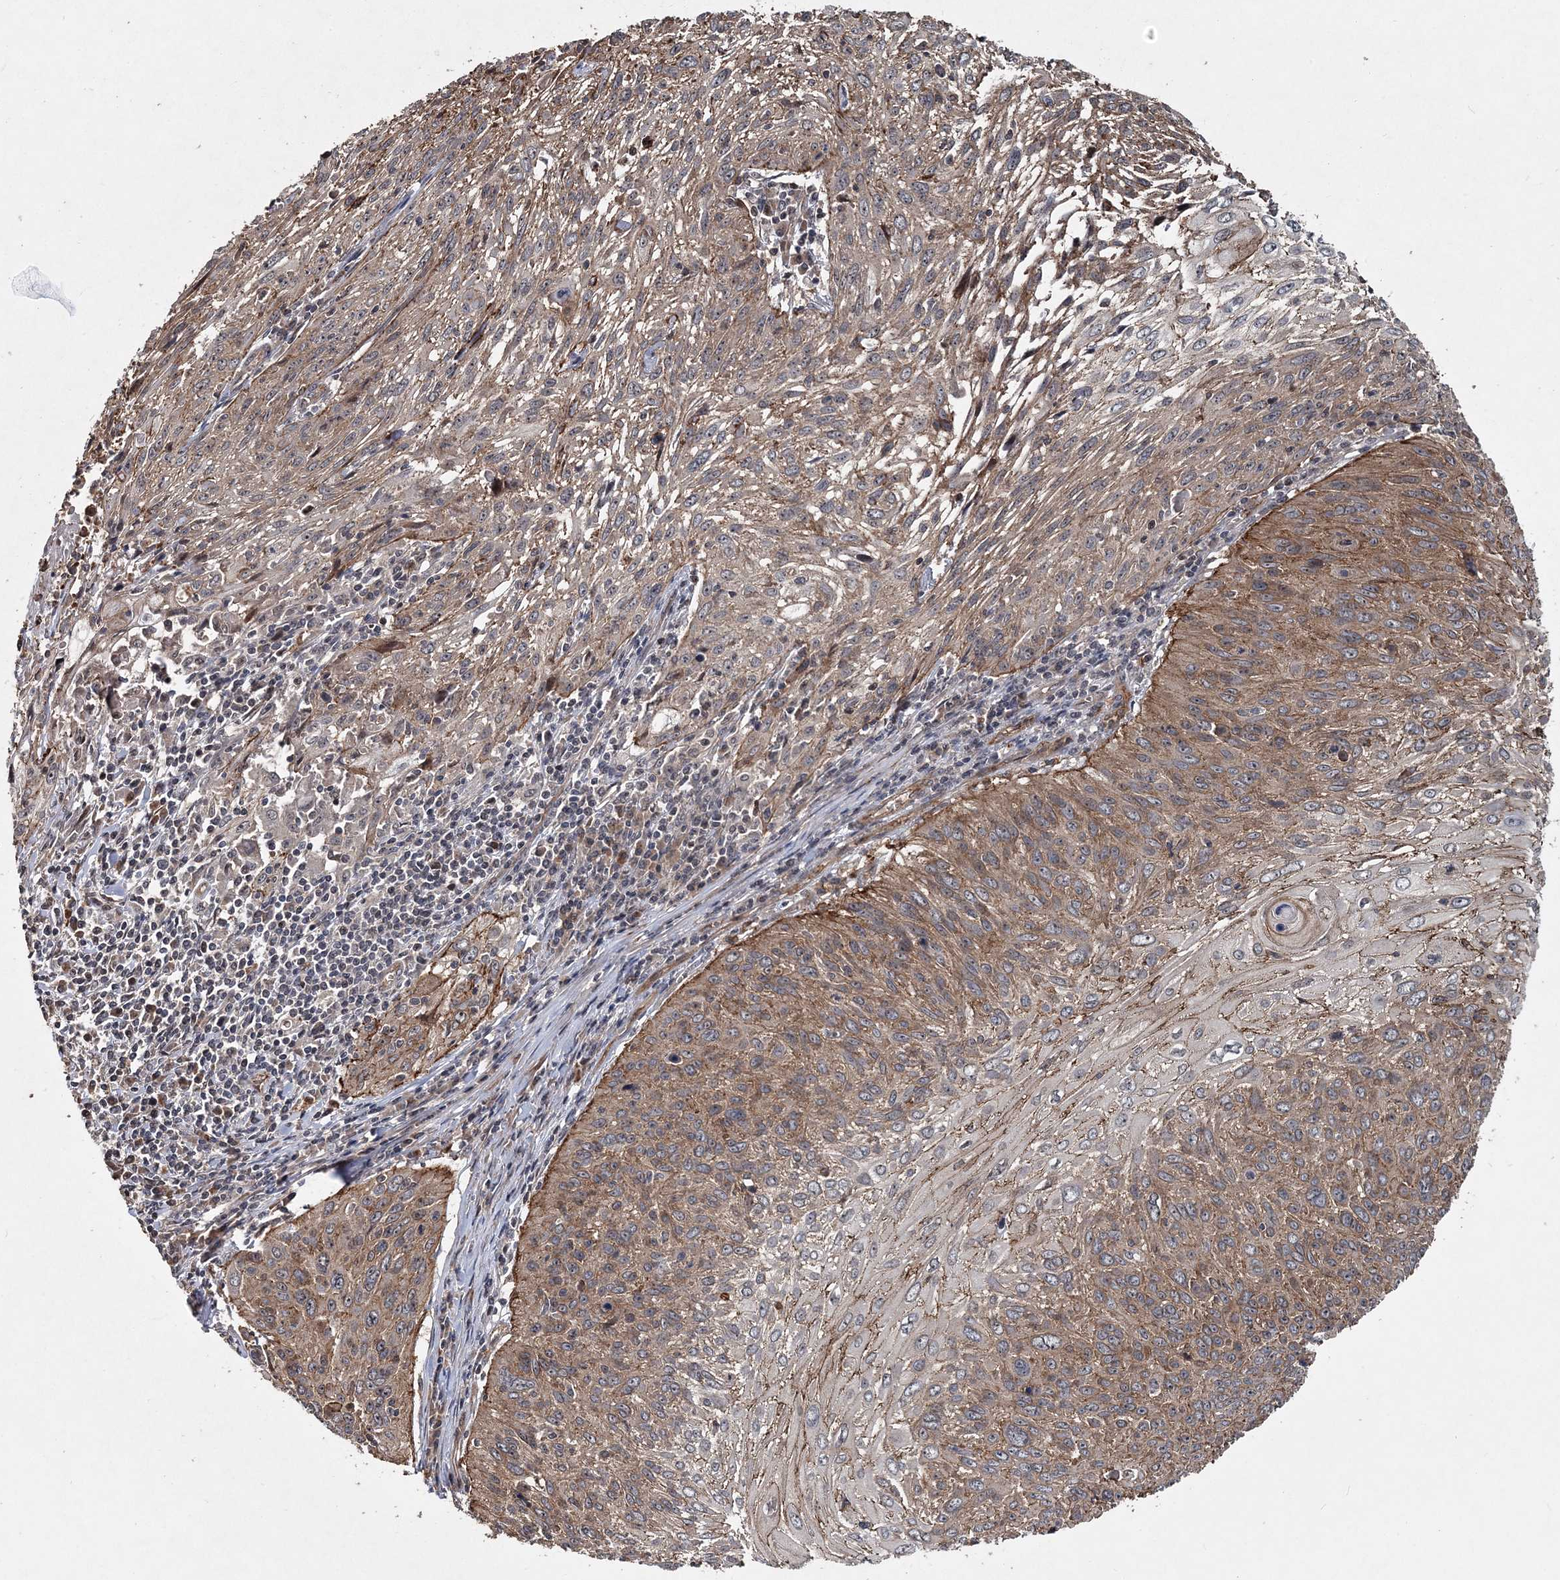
{"staining": {"intensity": "moderate", "quantity": ">75%", "location": "cytoplasmic/membranous"}, "tissue": "cervical cancer", "cell_type": "Tumor cells", "image_type": "cancer", "snomed": [{"axis": "morphology", "description": "Squamous cell carcinoma, NOS"}, {"axis": "topography", "description": "Cervix"}], "caption": "Moderate cytoplasmic/membranous protein expression is present in approximately >75% of tumor cells in cervical cancer.", "gene": "HYCC2", "patient": {"sex": "female", "age": 51}}